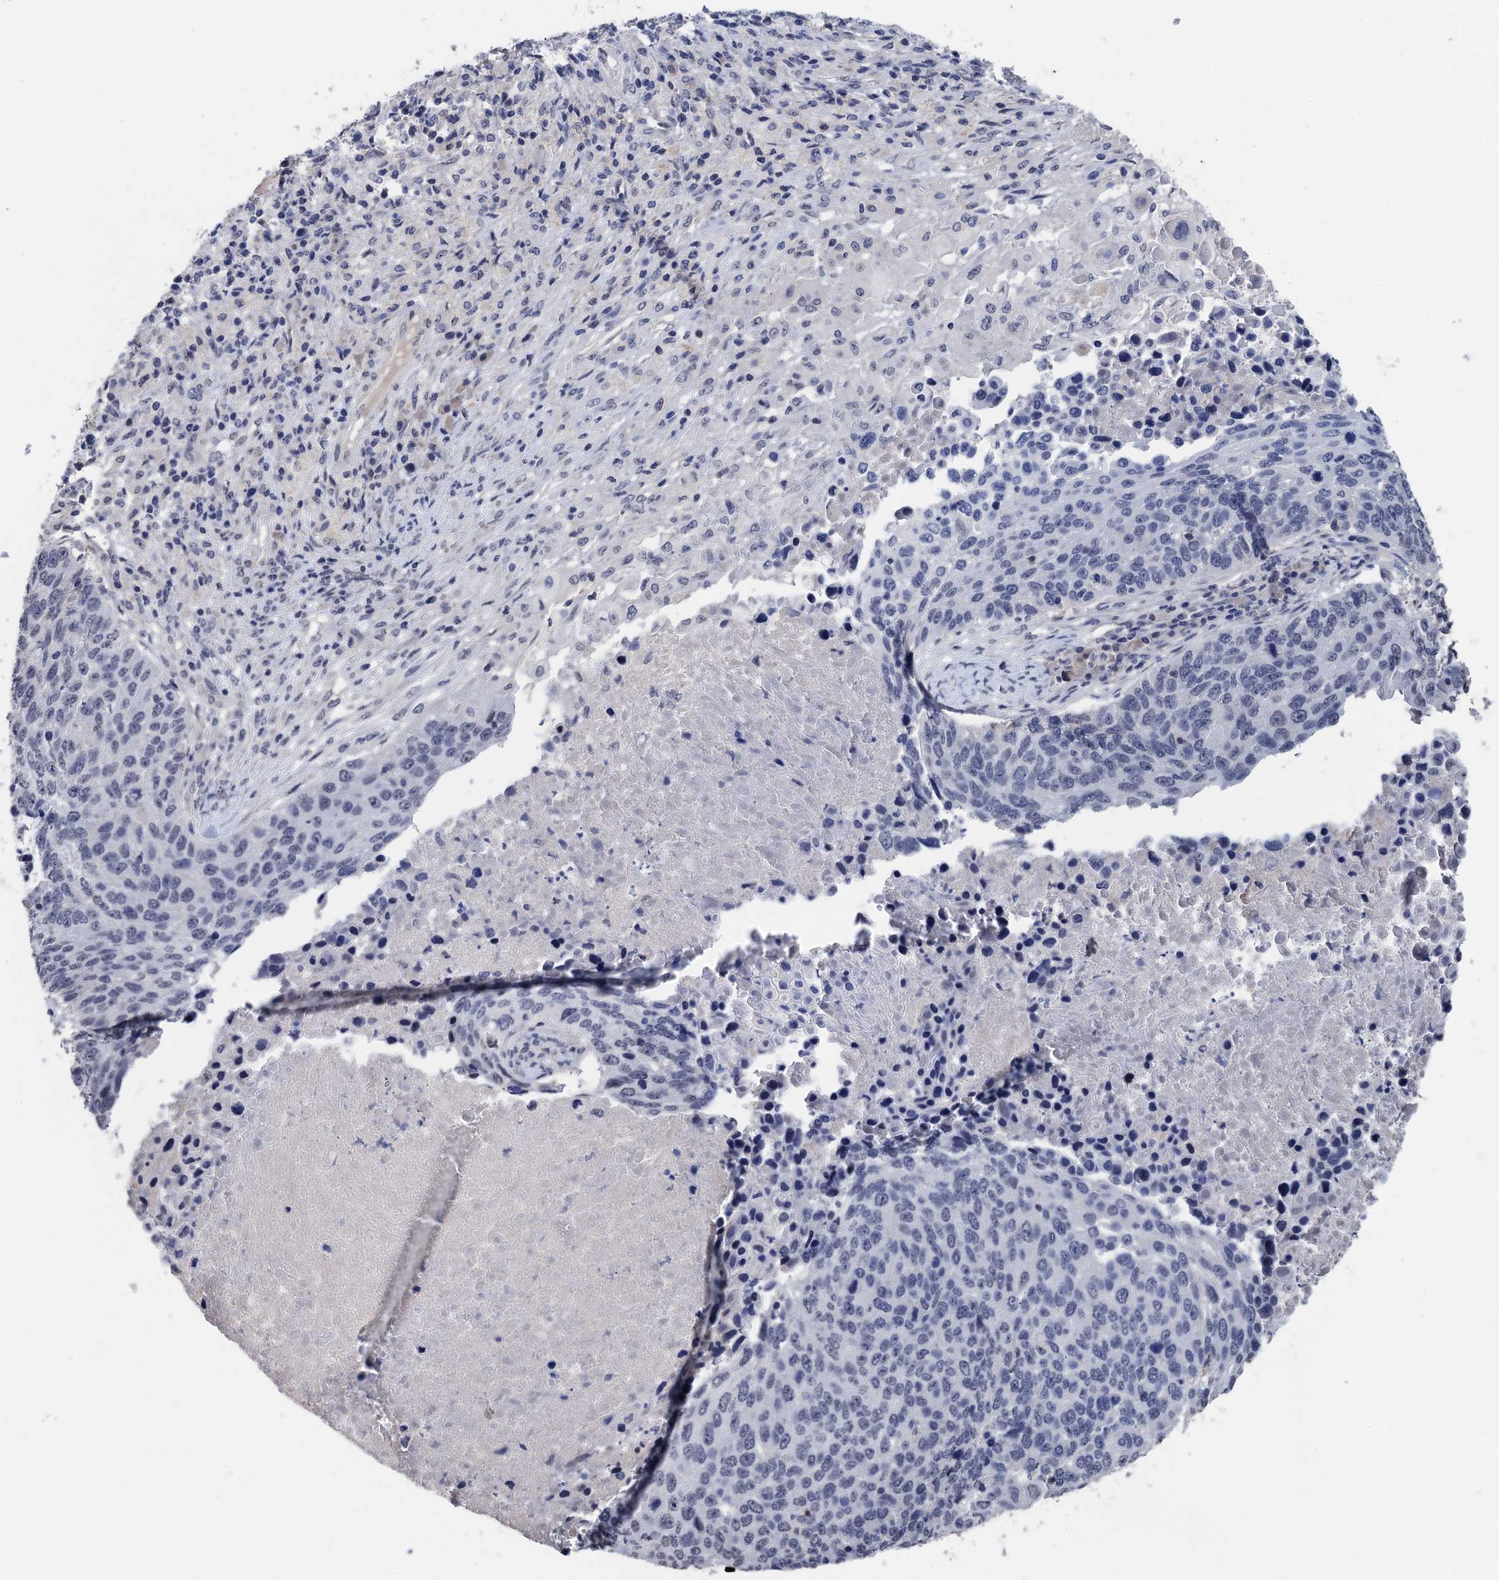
{"staining": {"intensity": "negative", "quantity": "none", "location": "none"}, "tissue": "lung cancer", "cell_type": "Tumor cells", "image_type": "cancer", "snomed": [{"axis": "morphology", "description": "Normal tissue, NOS"}, {"axis": "morphology", "description": "Squamous cell carcinoma, NOS"}, {"axis": "topography", "description": "Lymph node"}, {"axis": "topography", "description": "Lung"}], "caption": "This is an IHC histopathology image of human squamous cell carcinoma (lung). There is no staining in tumor cells.", "gene": "ART5", "patient": {"sex": "male", "age": 66}}